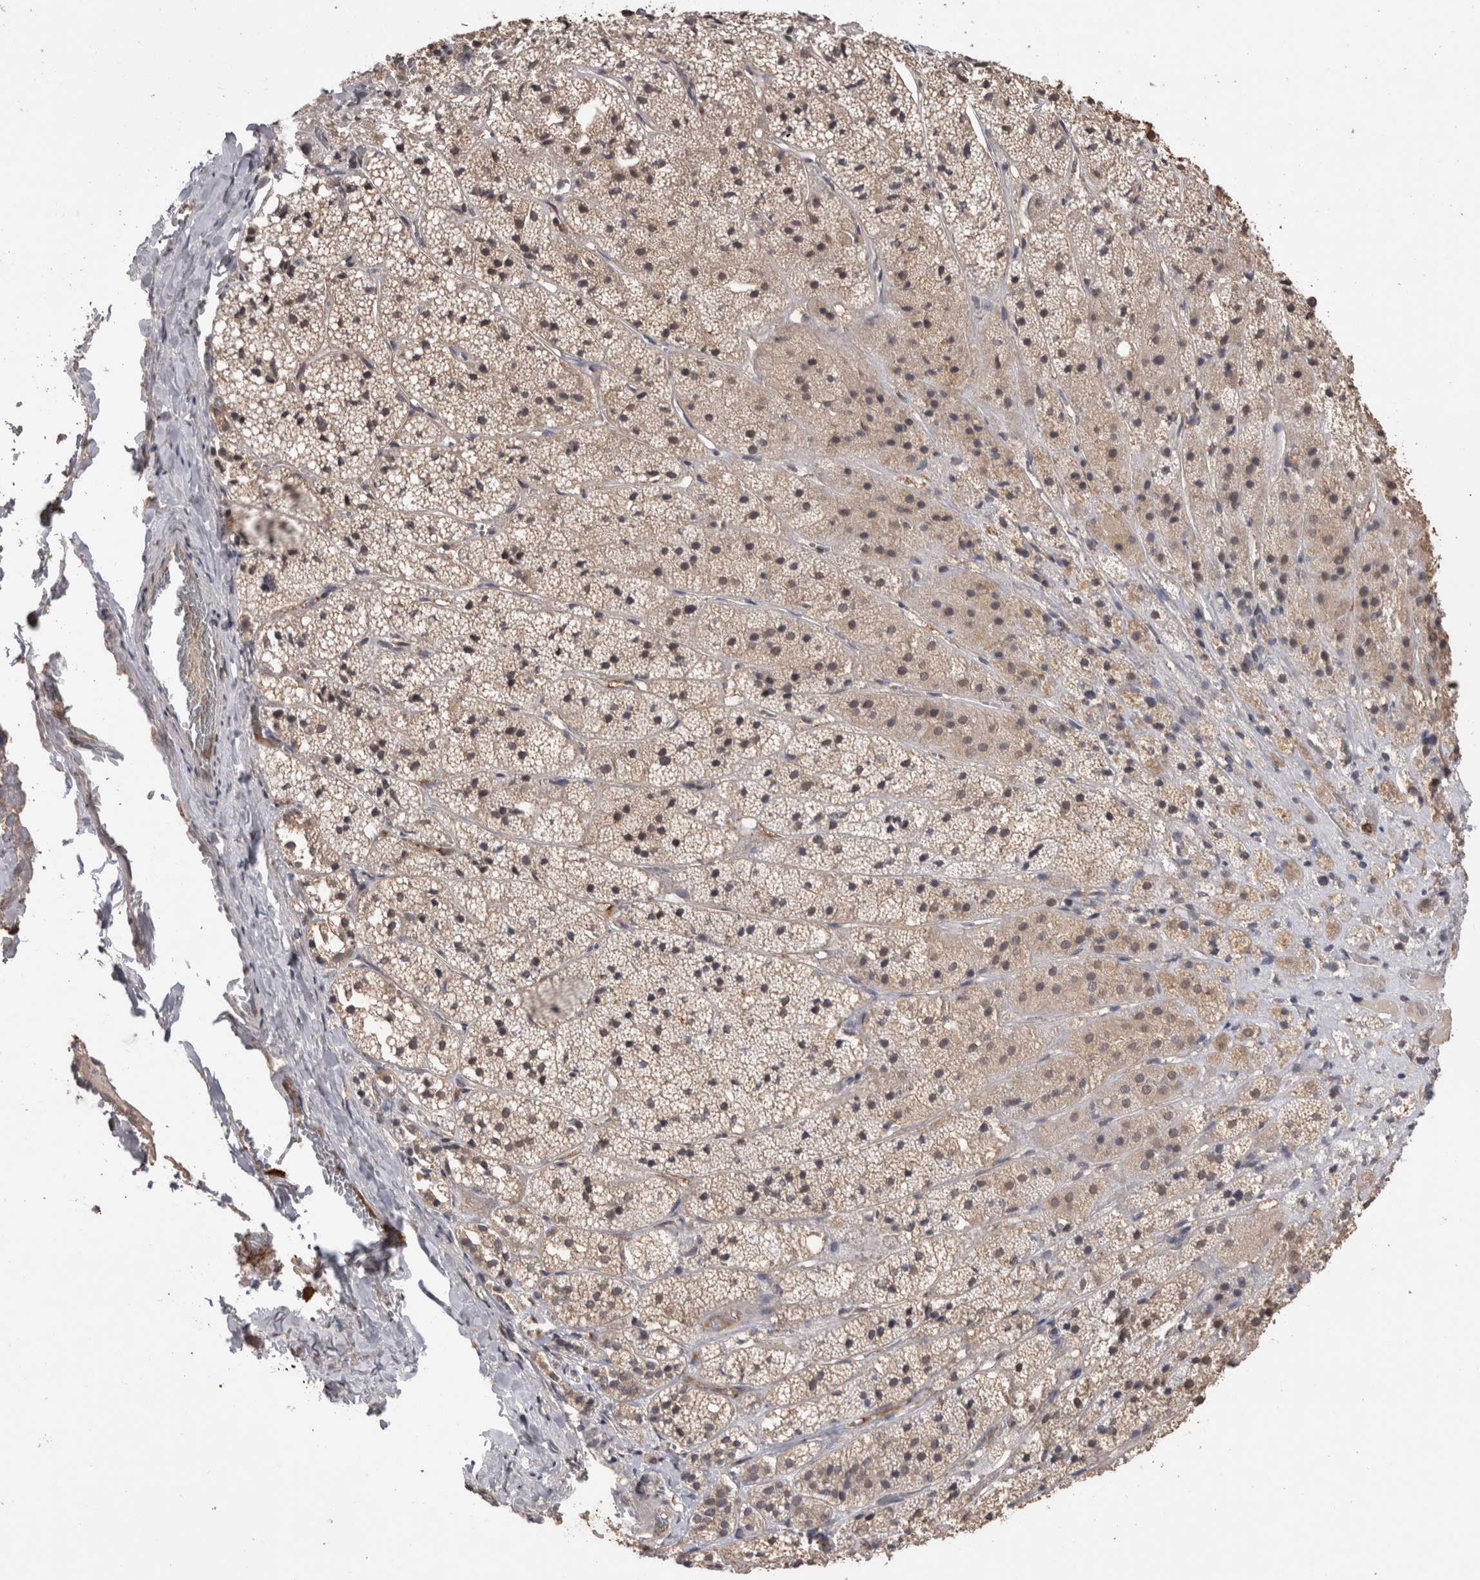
{"staining": {"intensity": "weak", "quantity": ">75%", "location": "cytoplasmic/membranous"}, "tissue": "adrenal gland", "cell_type": "Glandular cells", "image_type": "normal", "snomed": [{"axis": "morphology", "description": "Normal tissue, NOS"}, {"axis": "topography", "description": "Adrenal gland"}], "caption": "Protein analysis of benign adrenal gland reveals weak cytoplasmic/membranous staining in approximately >75% of glandular cells. Using DAB (3,3'-diaminobenzidine) (brown) and hematoxylin (blue) stains, captured at high magnification using brightfield microscopy.", "gene": "PAK4", "patient": {"sex": "female", "age": 44}}